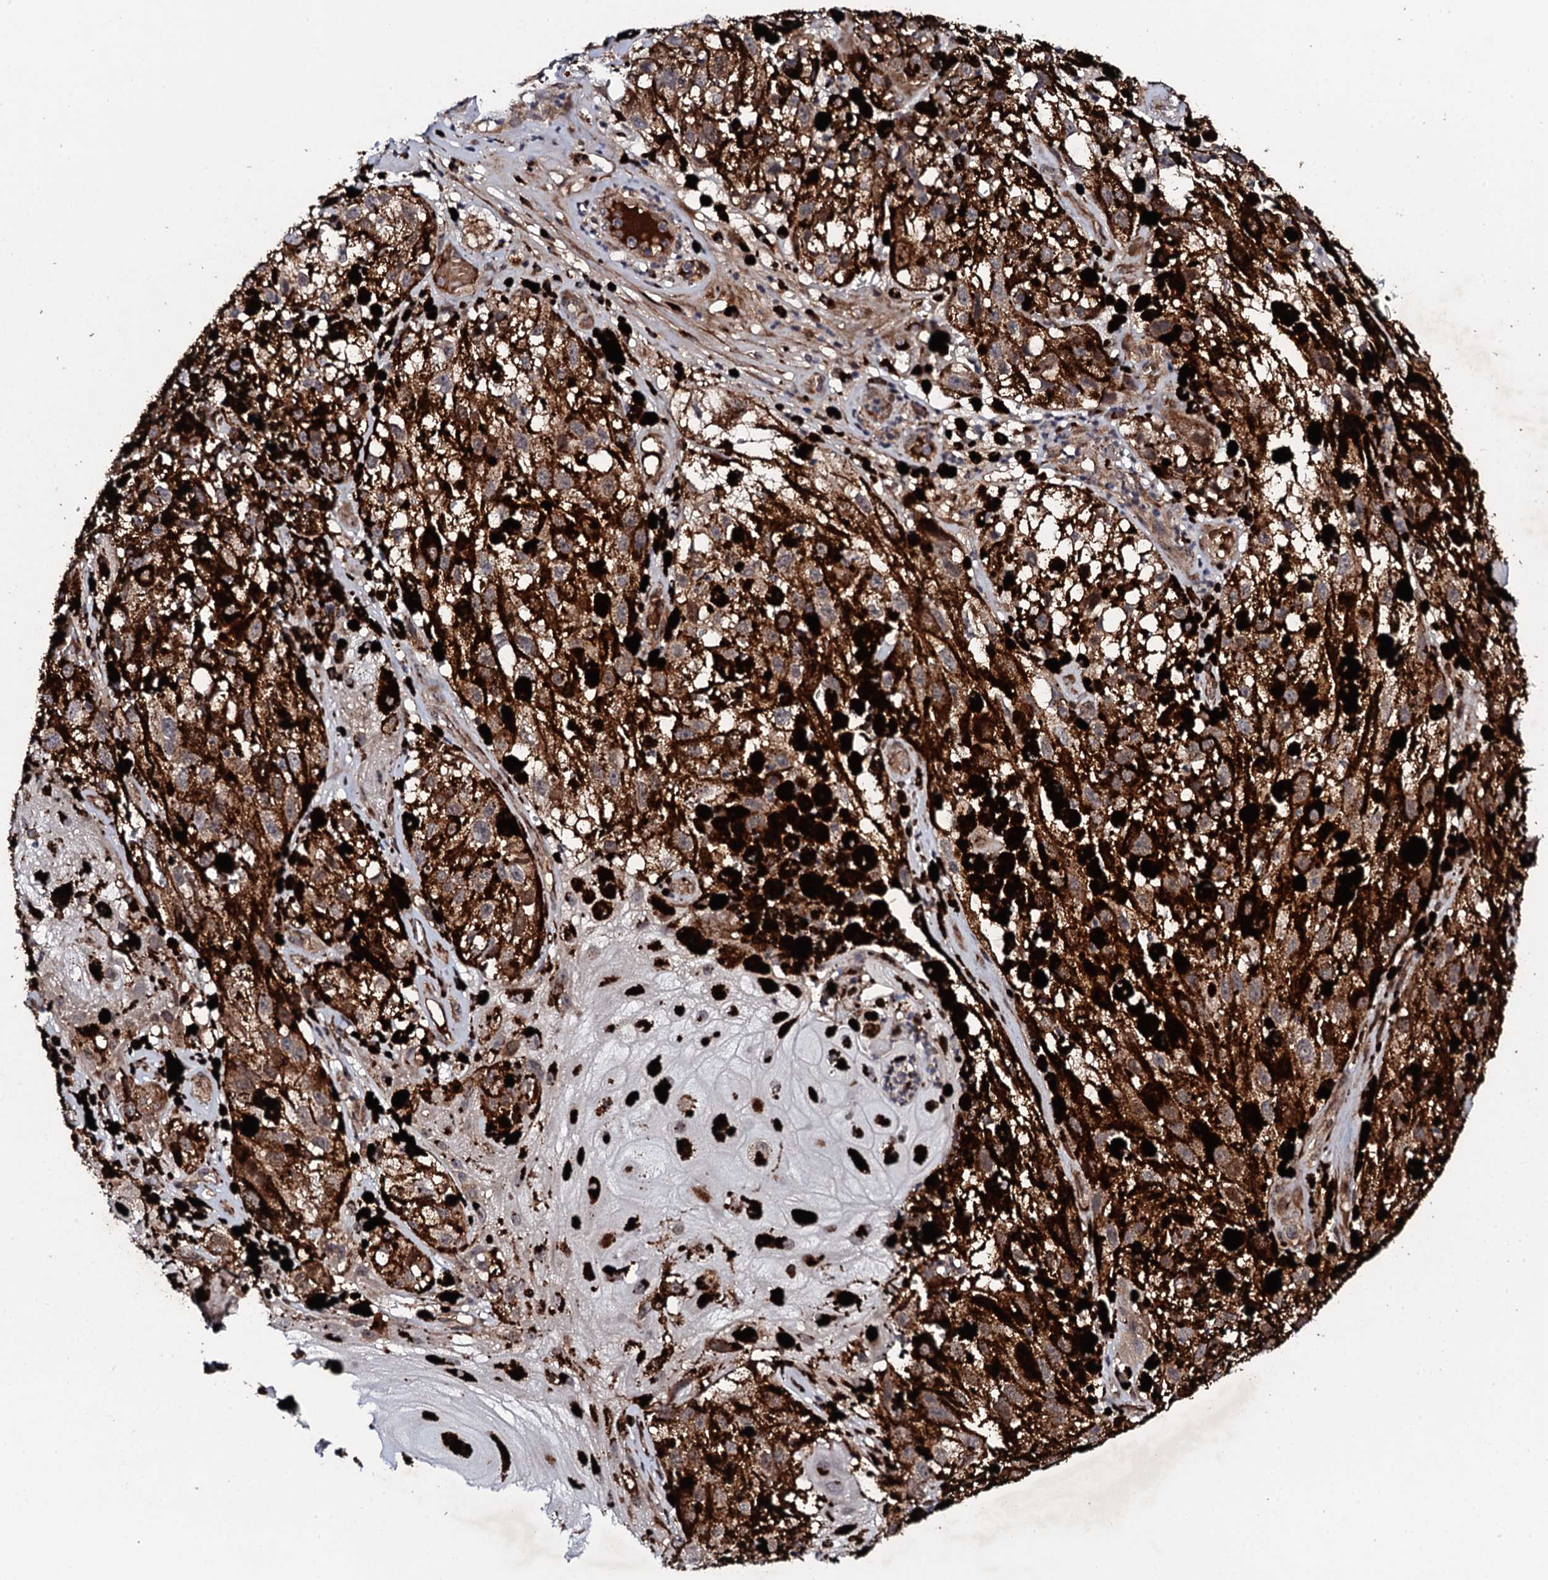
{"staining": {"intensity": "weak", "quantity": ">75%", "location": "cytoplasmic/membranous"}, "tissue": "melanoma", "cell_type": "Tumor cells", "image_type": "cancer", "snomed": [{"axis": "morphology", "description": "Malignant melanoma, NOS"}, {"axis": "topography", "description": "Skin"}], "caption": "Malignant melanoma tissue demonstrates weak cytoplasmic/membranous positivity in about >75% of tumor cells", "gene": "FAM111A", "patient": {"sex": "male", "age": 88}}